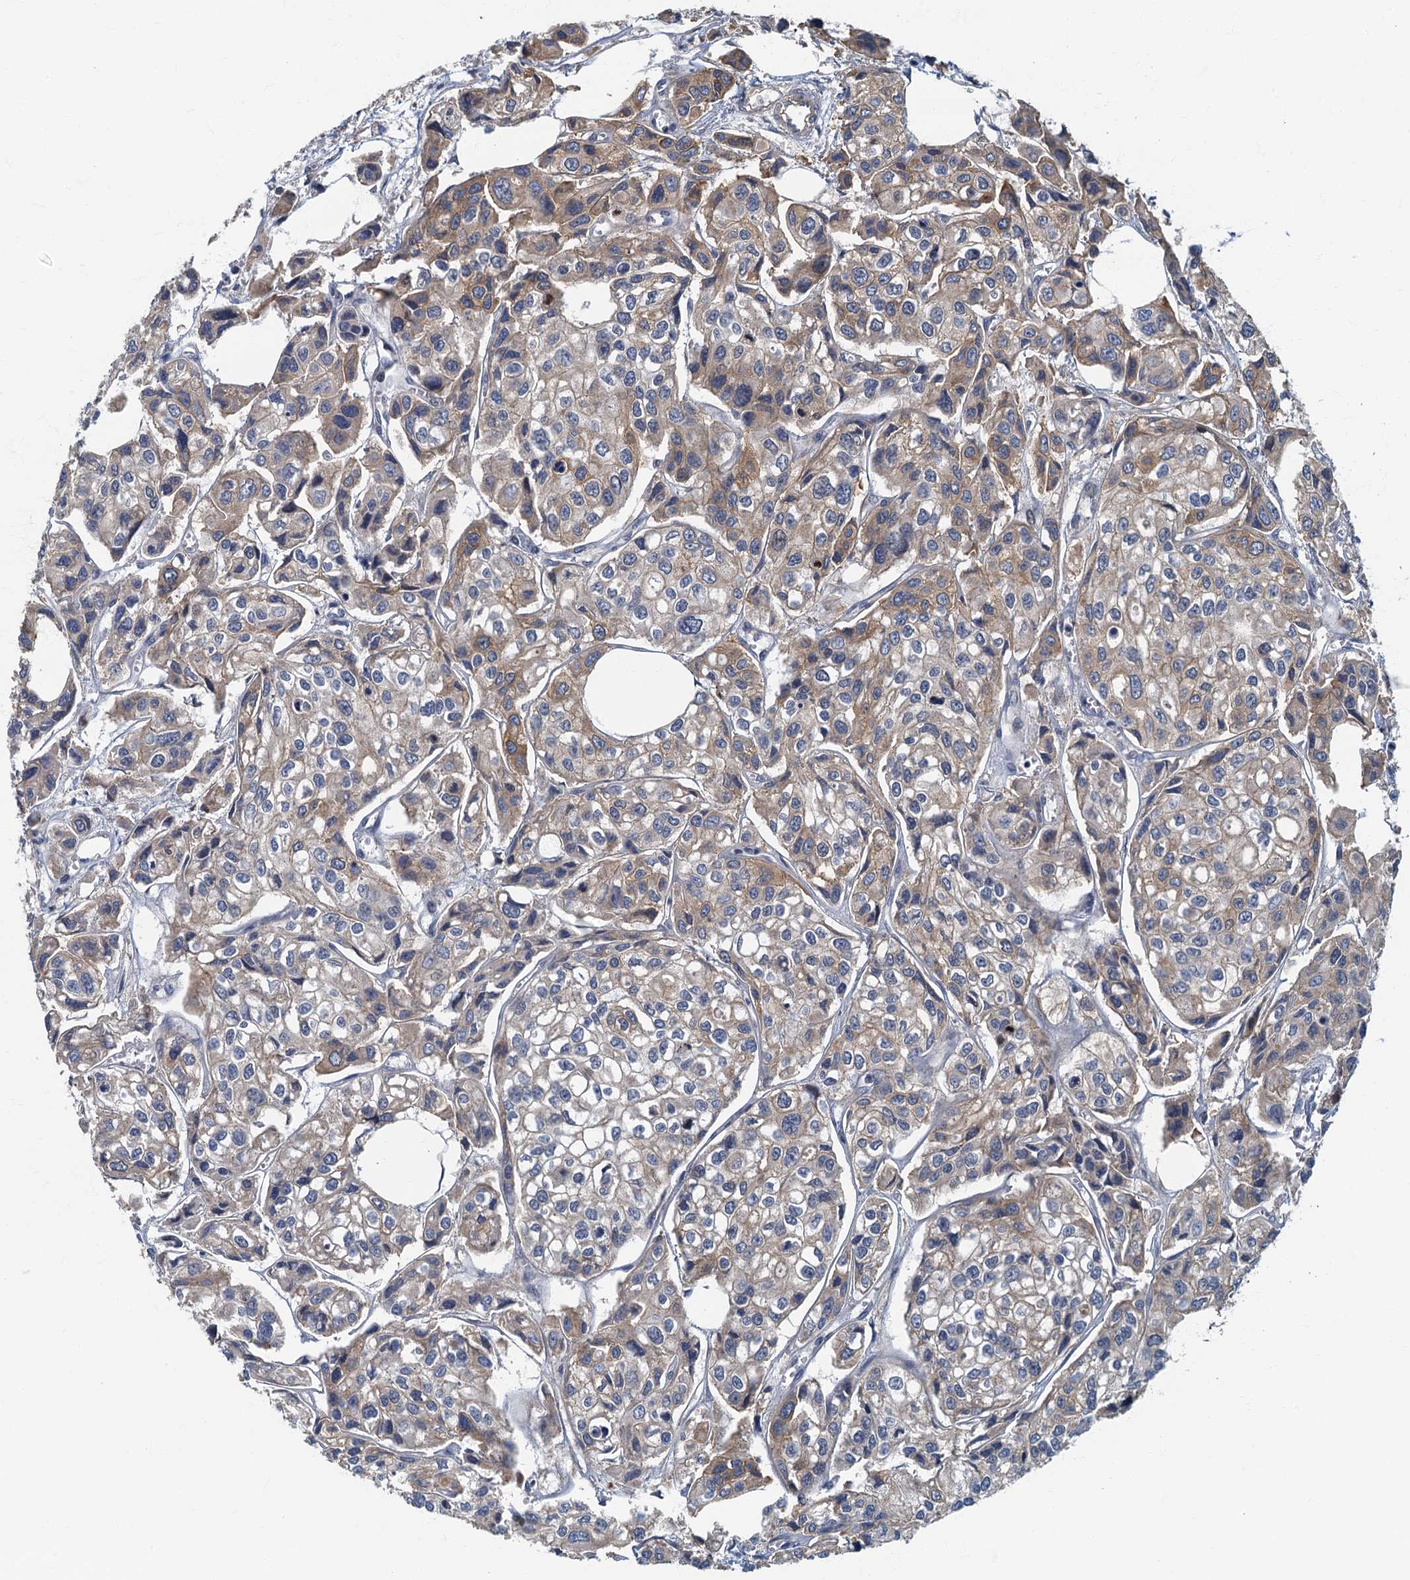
{"staining": {"intensity": "weak", "quantity": "25%-75%", "location": "cytoplasmic/membranous"}, "tissue": "urothelial cancer", "cell_type": "Tumor cells", "image_type": "cancer", "snomed": [{"axis": "morphology", "description": "Urothelial carcinoma, High grade"}, {"axis": "topography", "description": "Urinary bladder"}], "caption": "Protein expression analysis of human high-grade urothelial carcinoma reveals weak cytoplasmic/membranous expression in approximately 25%-75% of tumor cells.", "gene": "CKAP2L", "patient": {"sex": "male", "age": 67}}